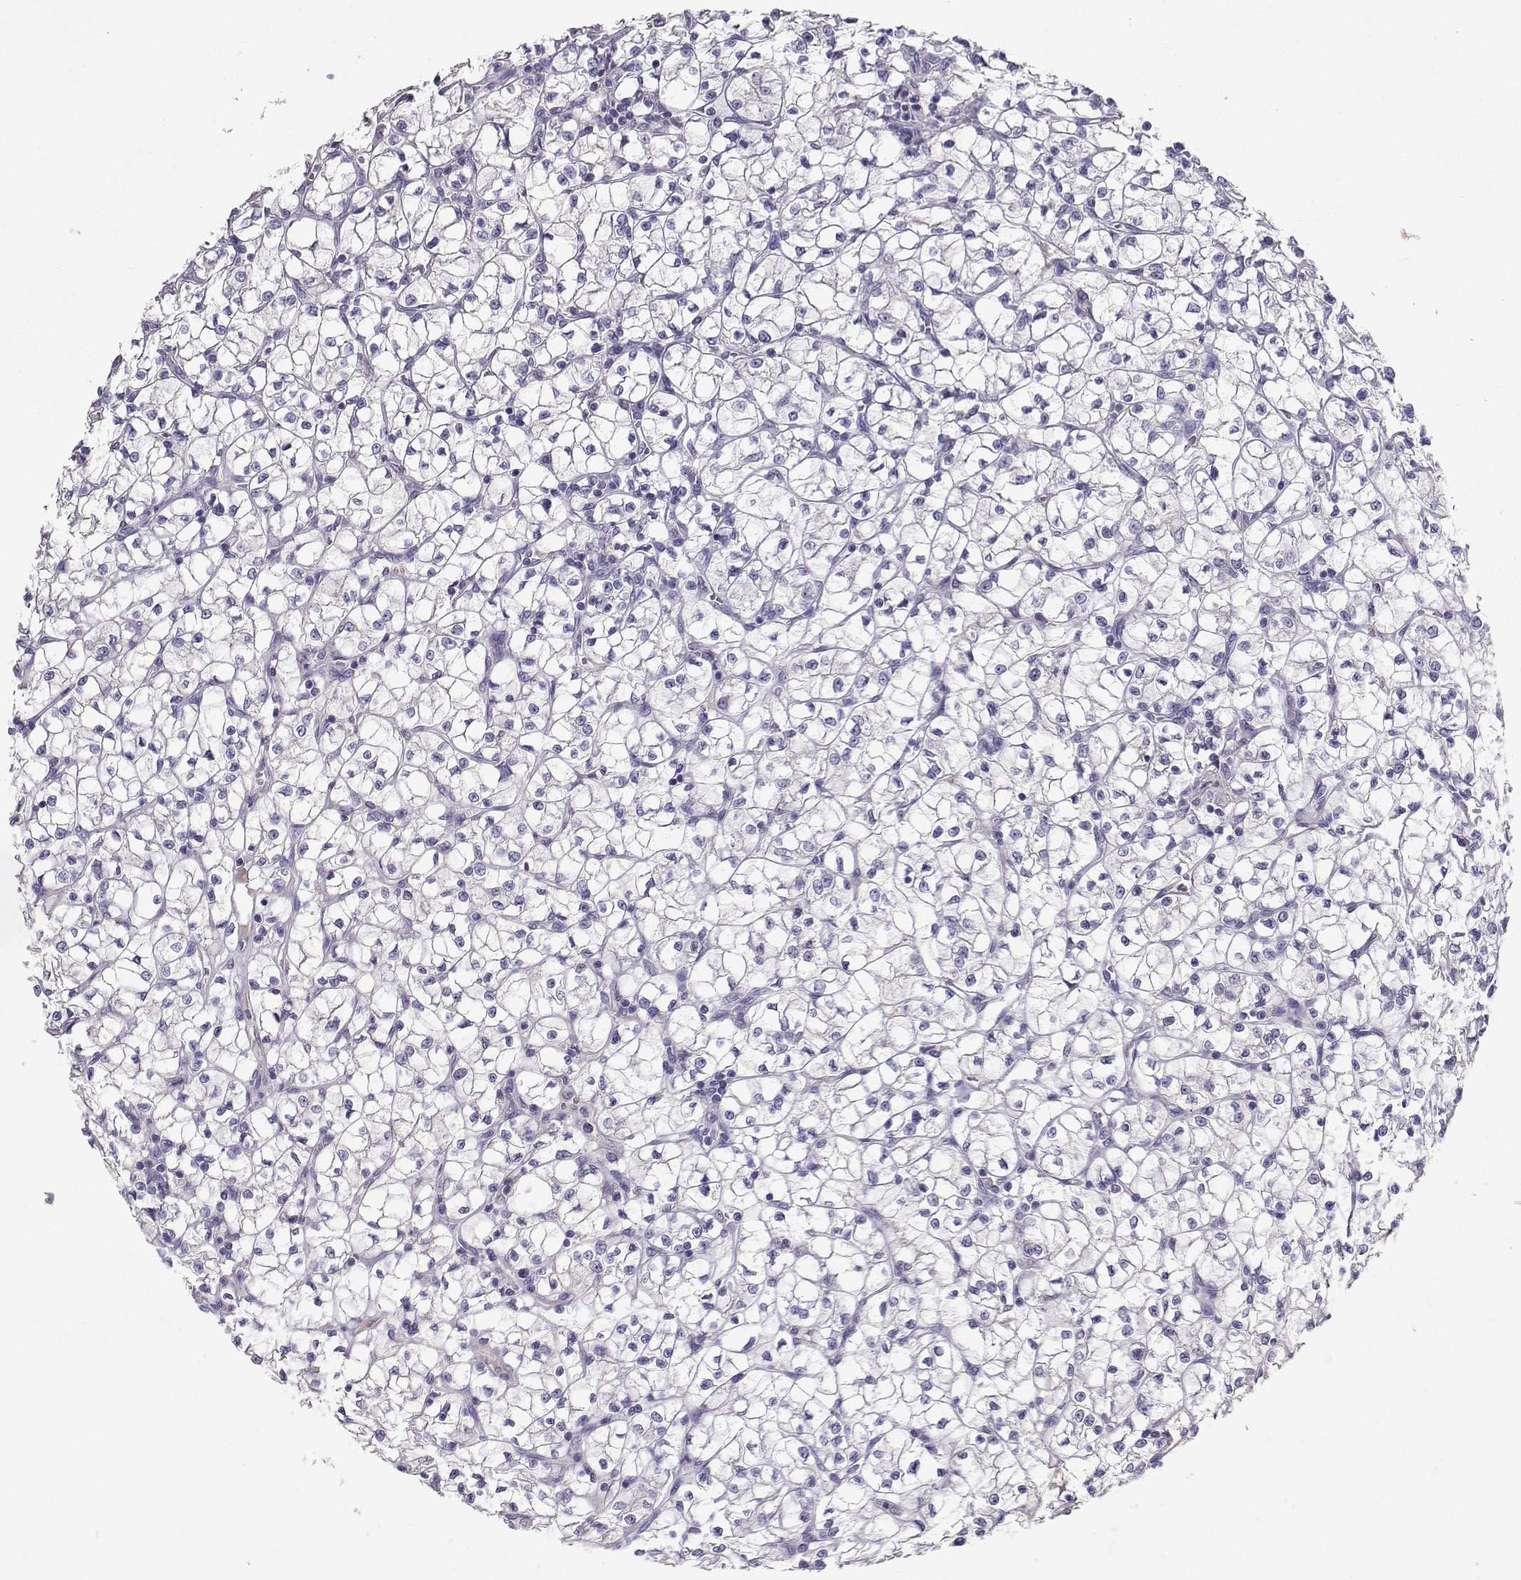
{"staining": {"intensity": "negative", "quantity": "none", "location": "none"}, "tissue": "renal cancer", "cell_type": "Tumor cells", "image_type": "cancer", "snomed": [{"axis": "morphology", "description": "Adenocarcinoma, NOS"}, {"axis": "topography", "description": "Kidney"}], "caption": "Protein analysis of renal cancer (adenocarcinoma) exhibits no significant staining in tumor cells.", "gene": "GRIK4", "patient": {"sex": "female", "age": 64}}